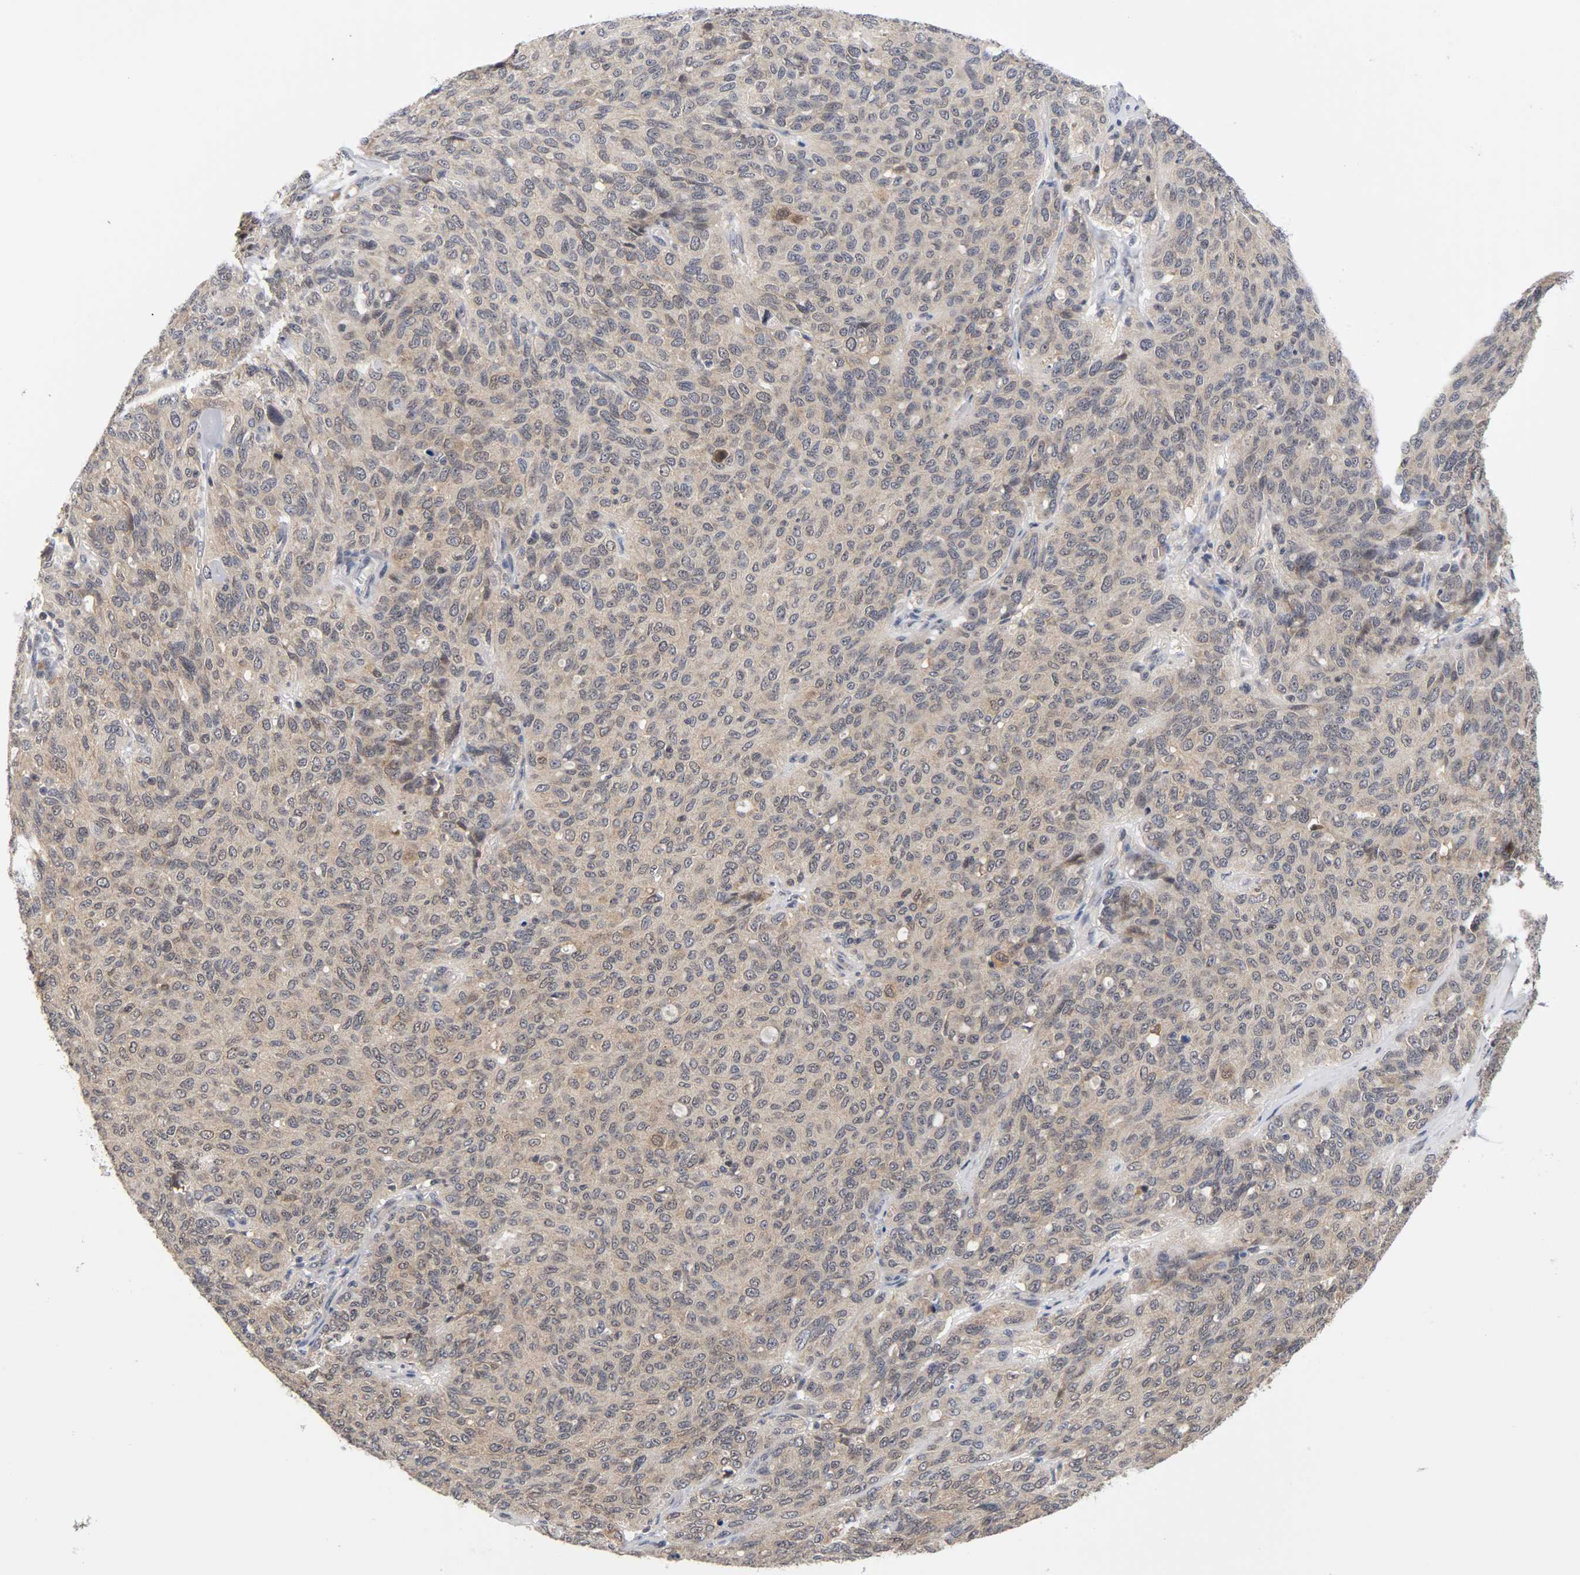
{"staining": {"intensity": "moderate", "quantity": "25%-75%", "location": "cytoplasmic/membranous,nuclear"}, "tissue": "ovarian cancer", "cell_type": "Tumor cells", "image_type": "cancer", "snomed": [{"axis": "morphology", "description": "Carcinoma, endometroid"}, {"axis": "topography", "description": "Ovary"}], "caption": "Moderate cytoplasmic/membranous and nuclear expression for a protein is present in about 25%-75% of tumor cells of endometroid carcinoma (ovarian) using immunohistochemistry (IHC).", "gene": "UBE2M", "patient": {"sex": "female", "age": 60}}